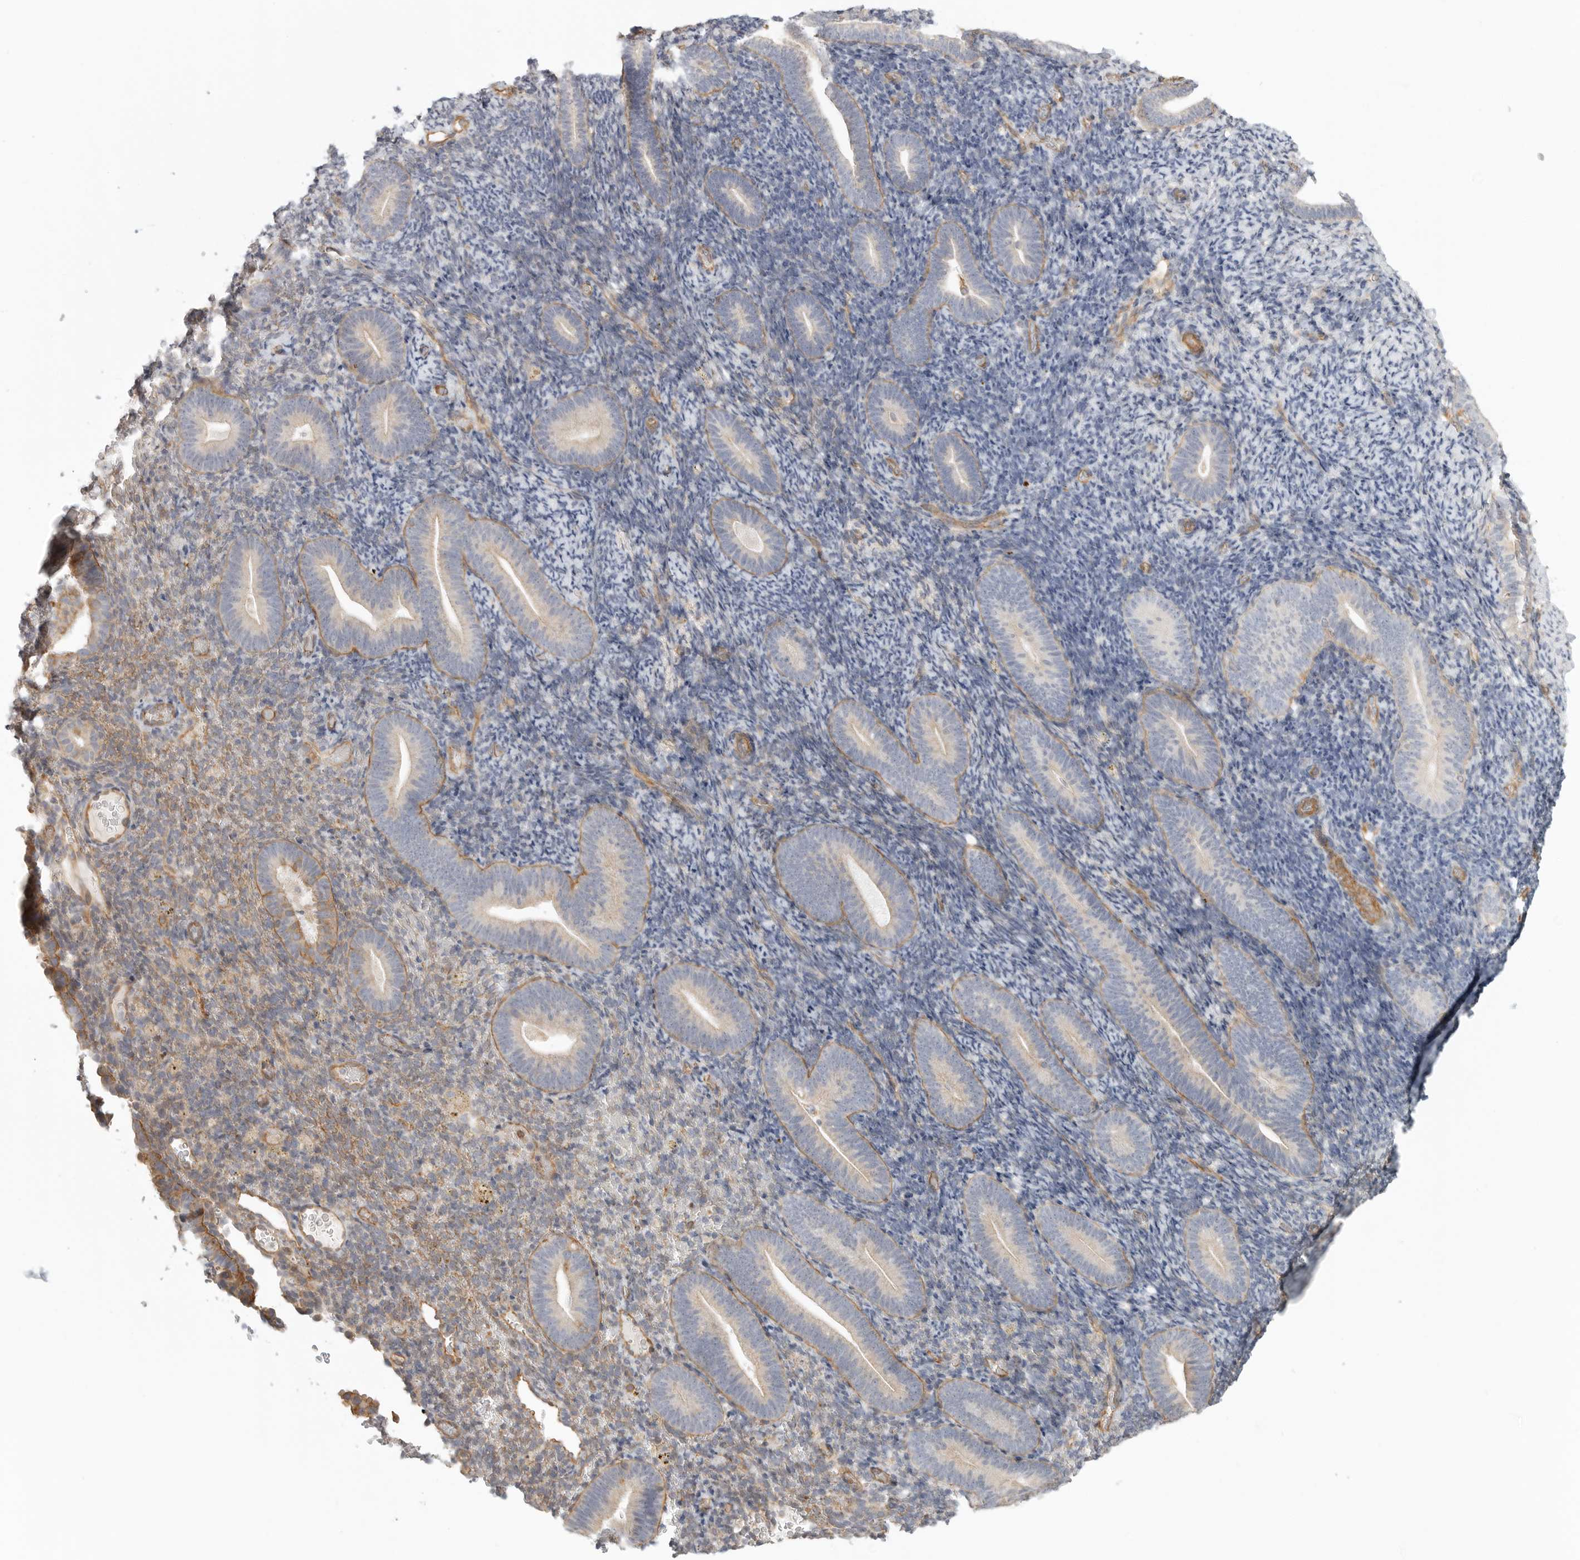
{"staining": {"intensity": "weak", "quantity": "<25%", "location": "cytoplasmic/membranous"}, "tissue": "endometrium", "cell_type": "Cells in endometrial stroma", "image_type": "normal", "snomed": [{"axis": "morphology", "description": "Normal tissue, NOS"}, {"axis": "topography", "description": "Endometrium"}], "caption": "DAB (3,3'-diaminobenzidine) immunohistochemical staining of unremarkable endometrium shows no significant expression in cells in endometrial stroma. (DAB (3,3'-diaminobenzidine) immunohistochemistry, high magnification).", "gene": "ATOH7", "patient": {"sex": "female", "age": 51}}